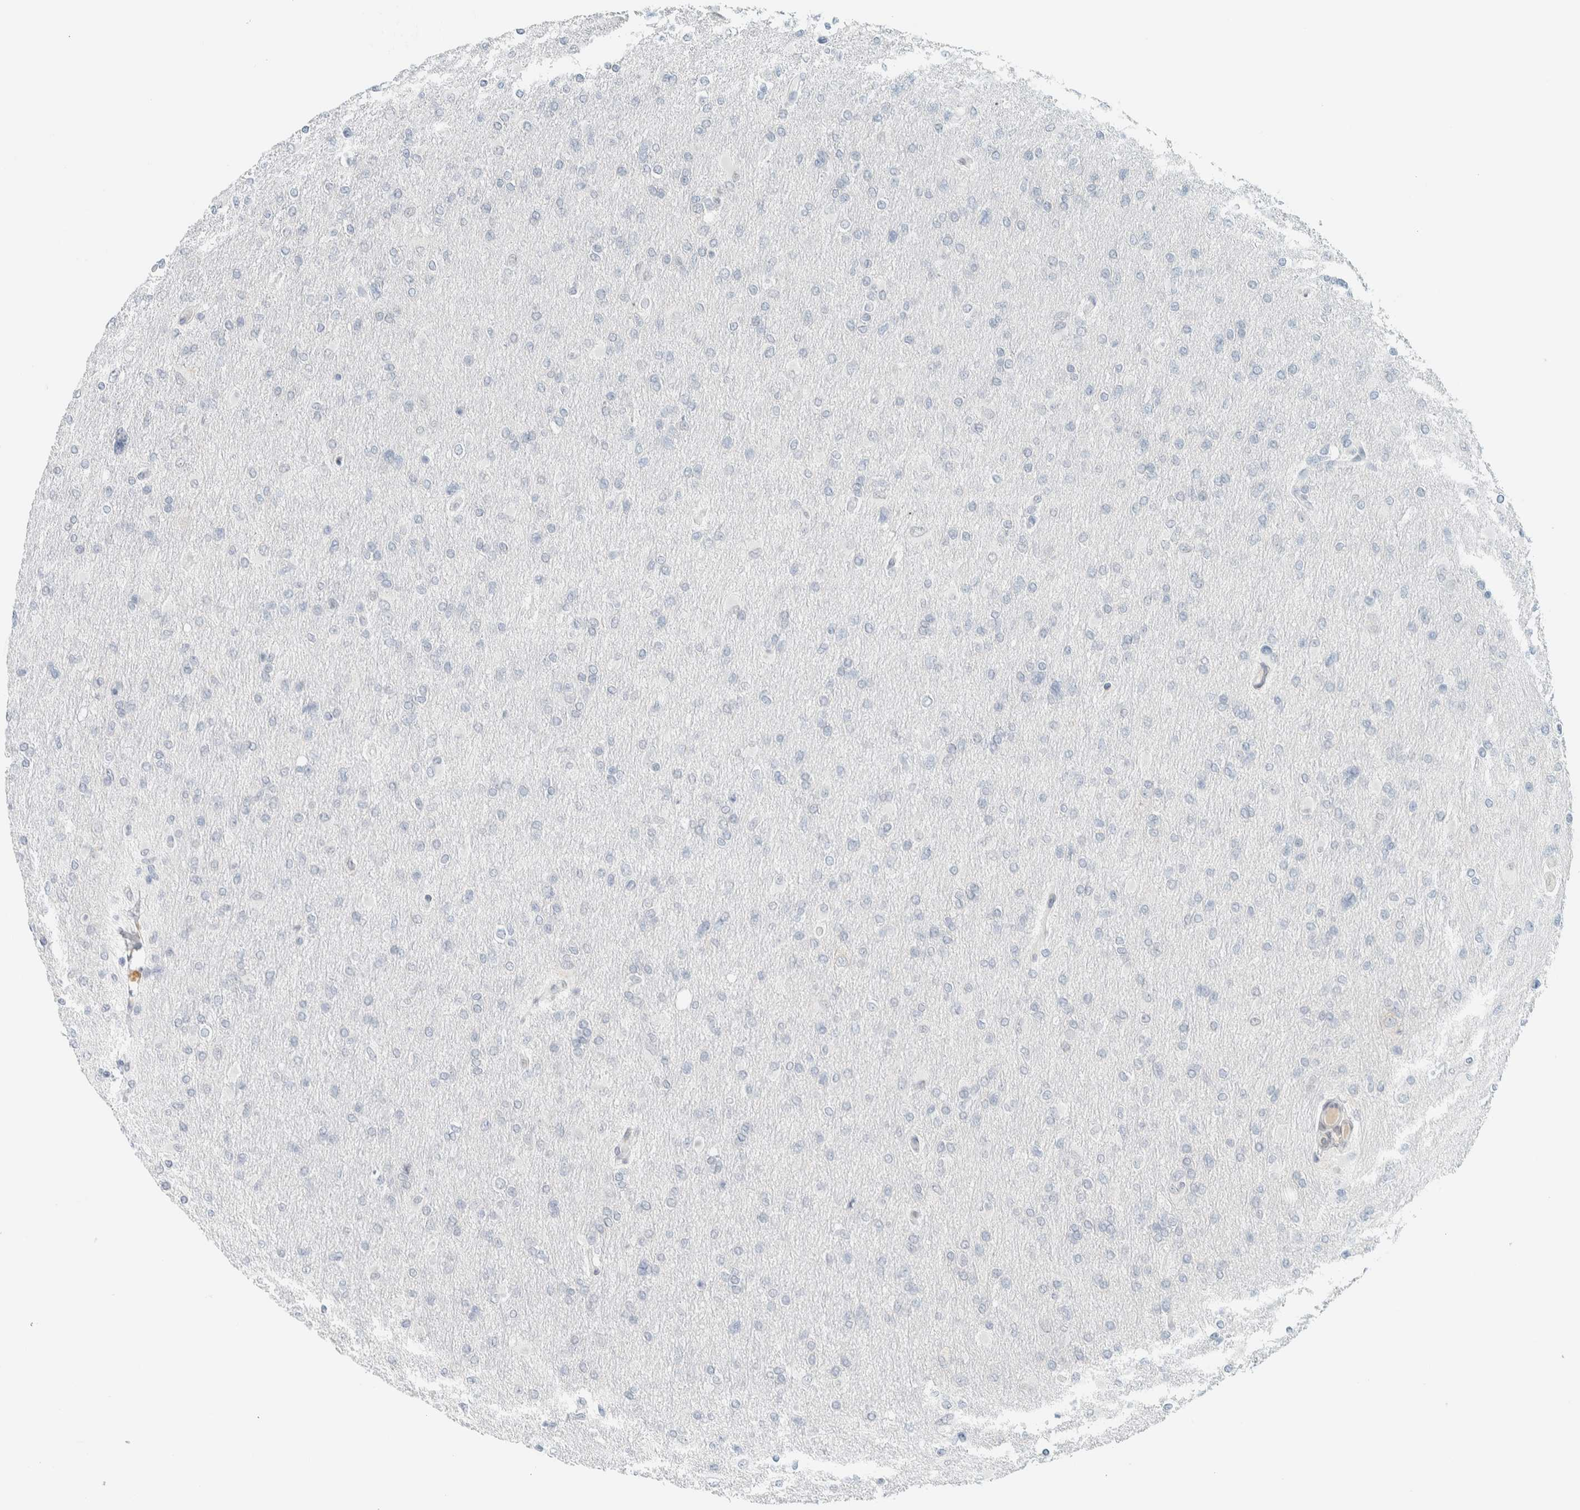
{"staining": {"intensity": "negative", "quantity": "none", "location": "none"}, "tissue": "glioma", "cell_type": "Tumor cells", "image_type": "cancer", "snomed": [{"axis": "morphology", "description": "Glioma, malignant, High grade"}, {"axis": "topography", "description": "Cerebral cortex"}], "caption": "Malignant glioma (high-grade) was stained to show a protein in brown. There is no significant staining in tumor cells.", "gene": "C1QTNF12", "patient": {"sex": "female", "age": 36}}